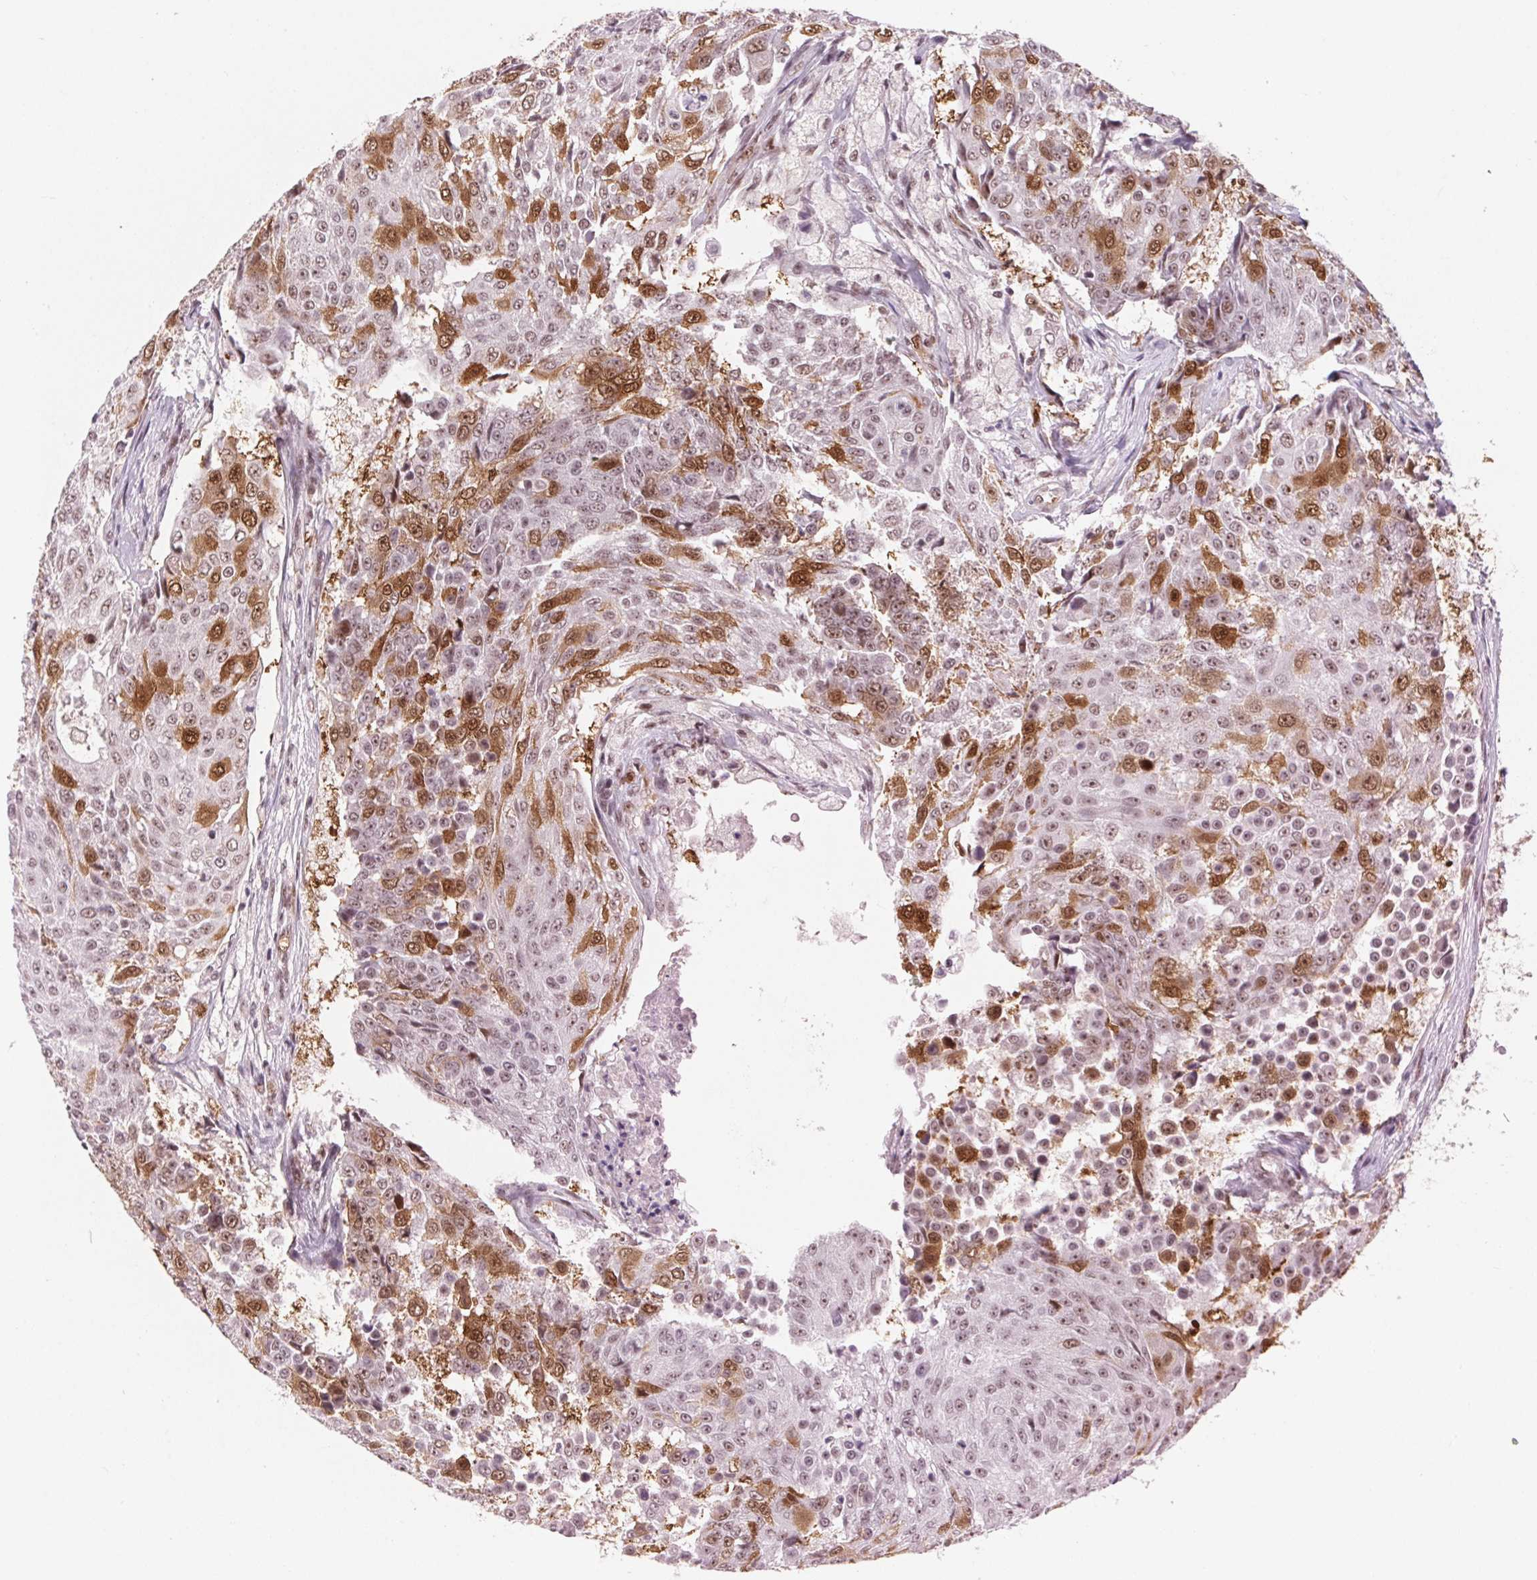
{"staining": {"intensity": "moderate", "quantity": ">75%", "location": "cytoplasmic/membranous,nuclear"}, "tissue": "urothelial cancer", "cell_type": "Tumor cells", "image_type": "cancer", "snomed": [{"axis": "morphology", "description": "Urothelial carcinoma, High grade"}, {"axis": "topography", "description": "Urinary bladder"}], "caption": "Immunohistochemistry (IHC) micrograph of neoplastic tissue: urothelial cancer stained using immunohistochemistry (IHC) demonstrates medium levels of moderate protein expression localized specifically in the cytoplasmic/membranous and nuclear of tumor cells, appearing as a cytoplasmic/membranous and nuclear brown color.", "gene": "CD2BP2", "patient": {"sex": "female", "age": 63}}